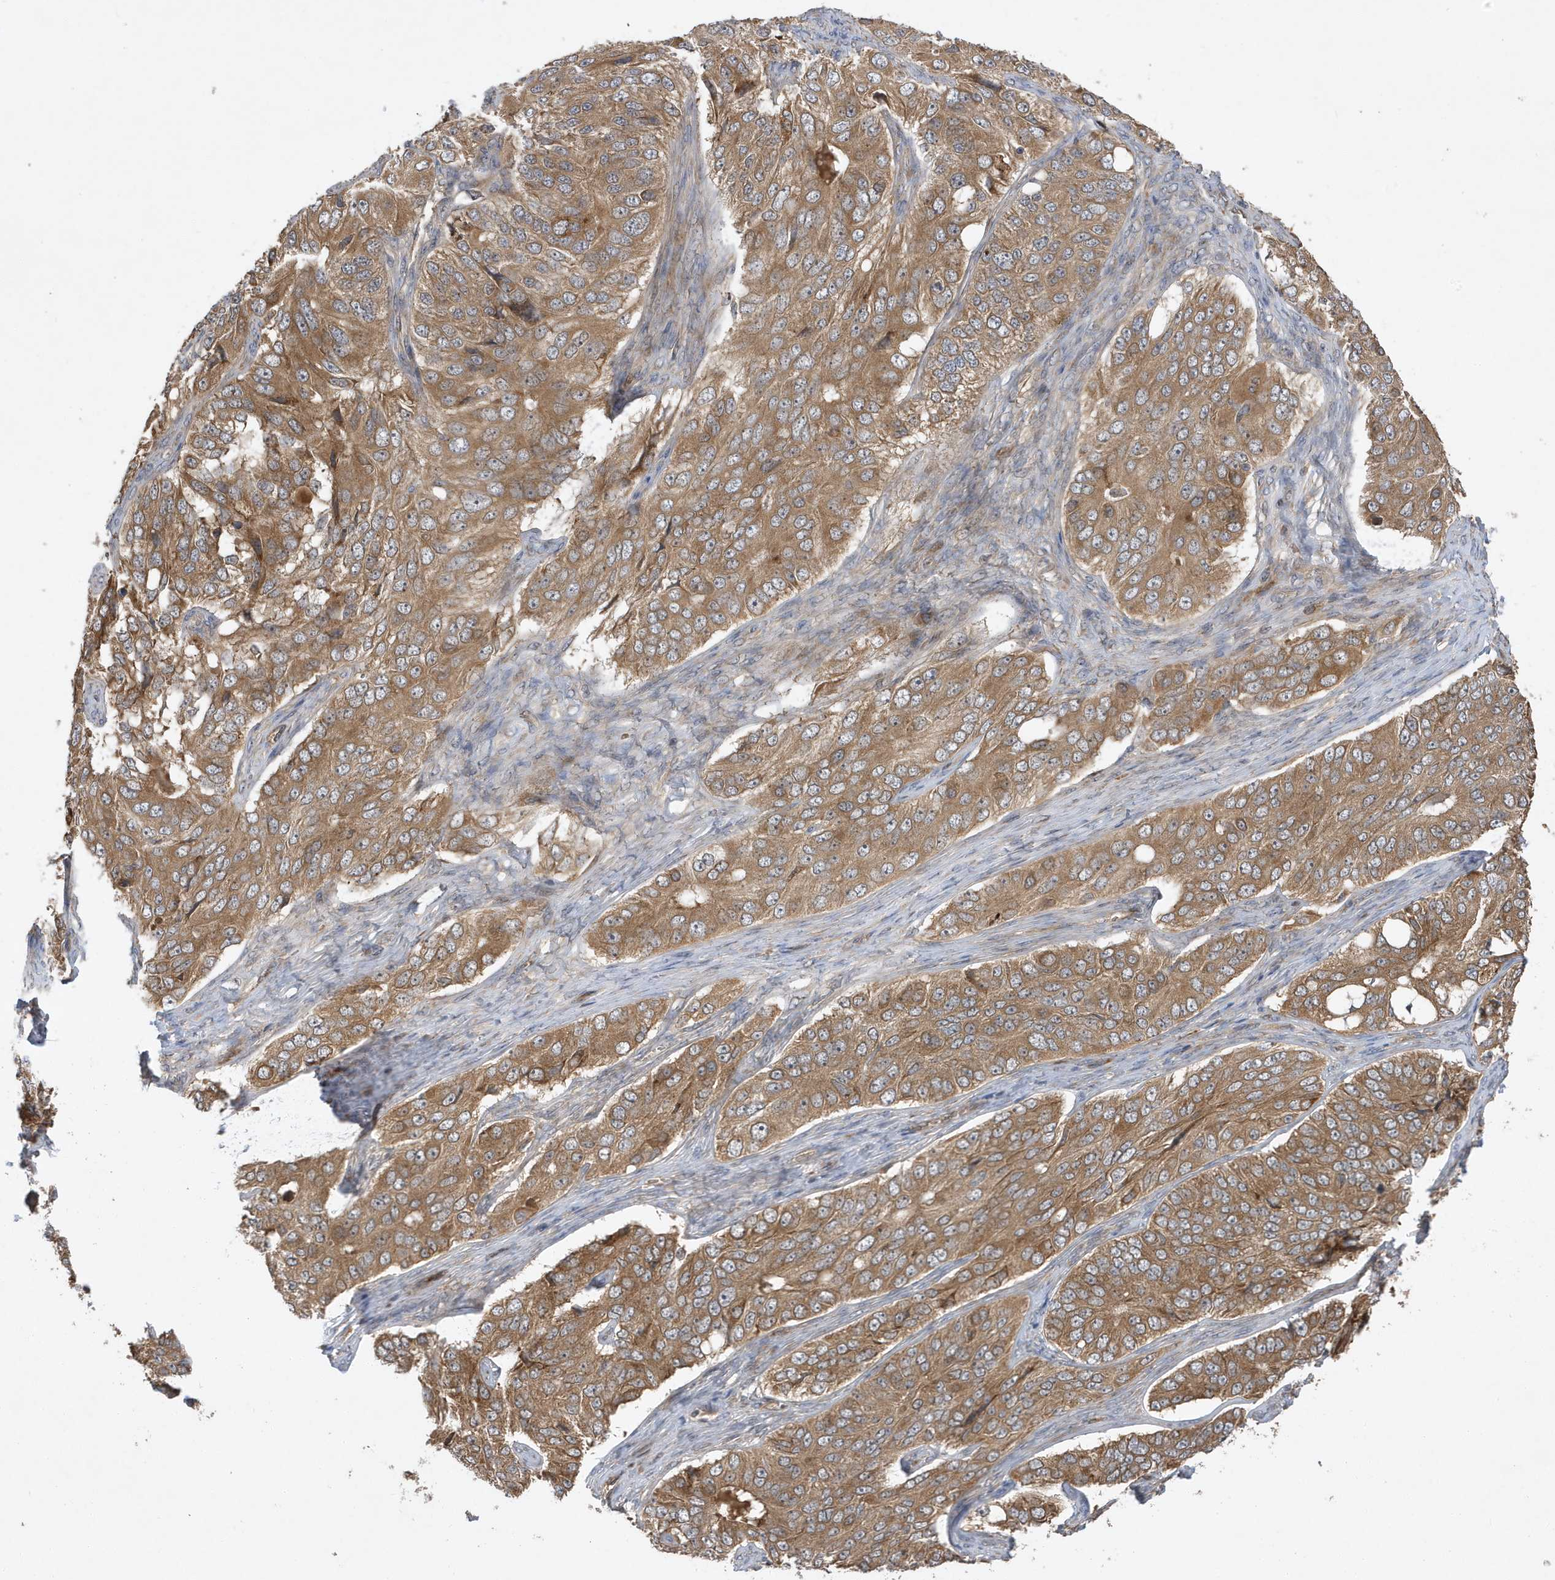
{"staining": {"intensity": "moderate", "quantity": ">75%", "location": "cytoplasmic/membranous"}, "tissue": "ovarian cancer", "cell_type": "Tumor cells", "image_type": "cancer", "snomed": [{"axis": "morphology", "description": "Carcinoma, endometroid"}, {"axis": "topography", "description": "Ovary"}], "caption": "High-magnification brightfield microscopy of ovarian cancer stained with DAB (brown) and counterstained with hematoxylin (blue). tumor cells exhibit moderate cytoplasmic/membranous positivity is identified in about>75% of cells. The staining is performed using DAB (3,3'-diaminobenzidine) brown chromogen to label protein expression. The nuclei are counter-stained blue using hematoxylin.", "gene": "LAPTM4A", "patient": {"sex": "female", "age": 51}}